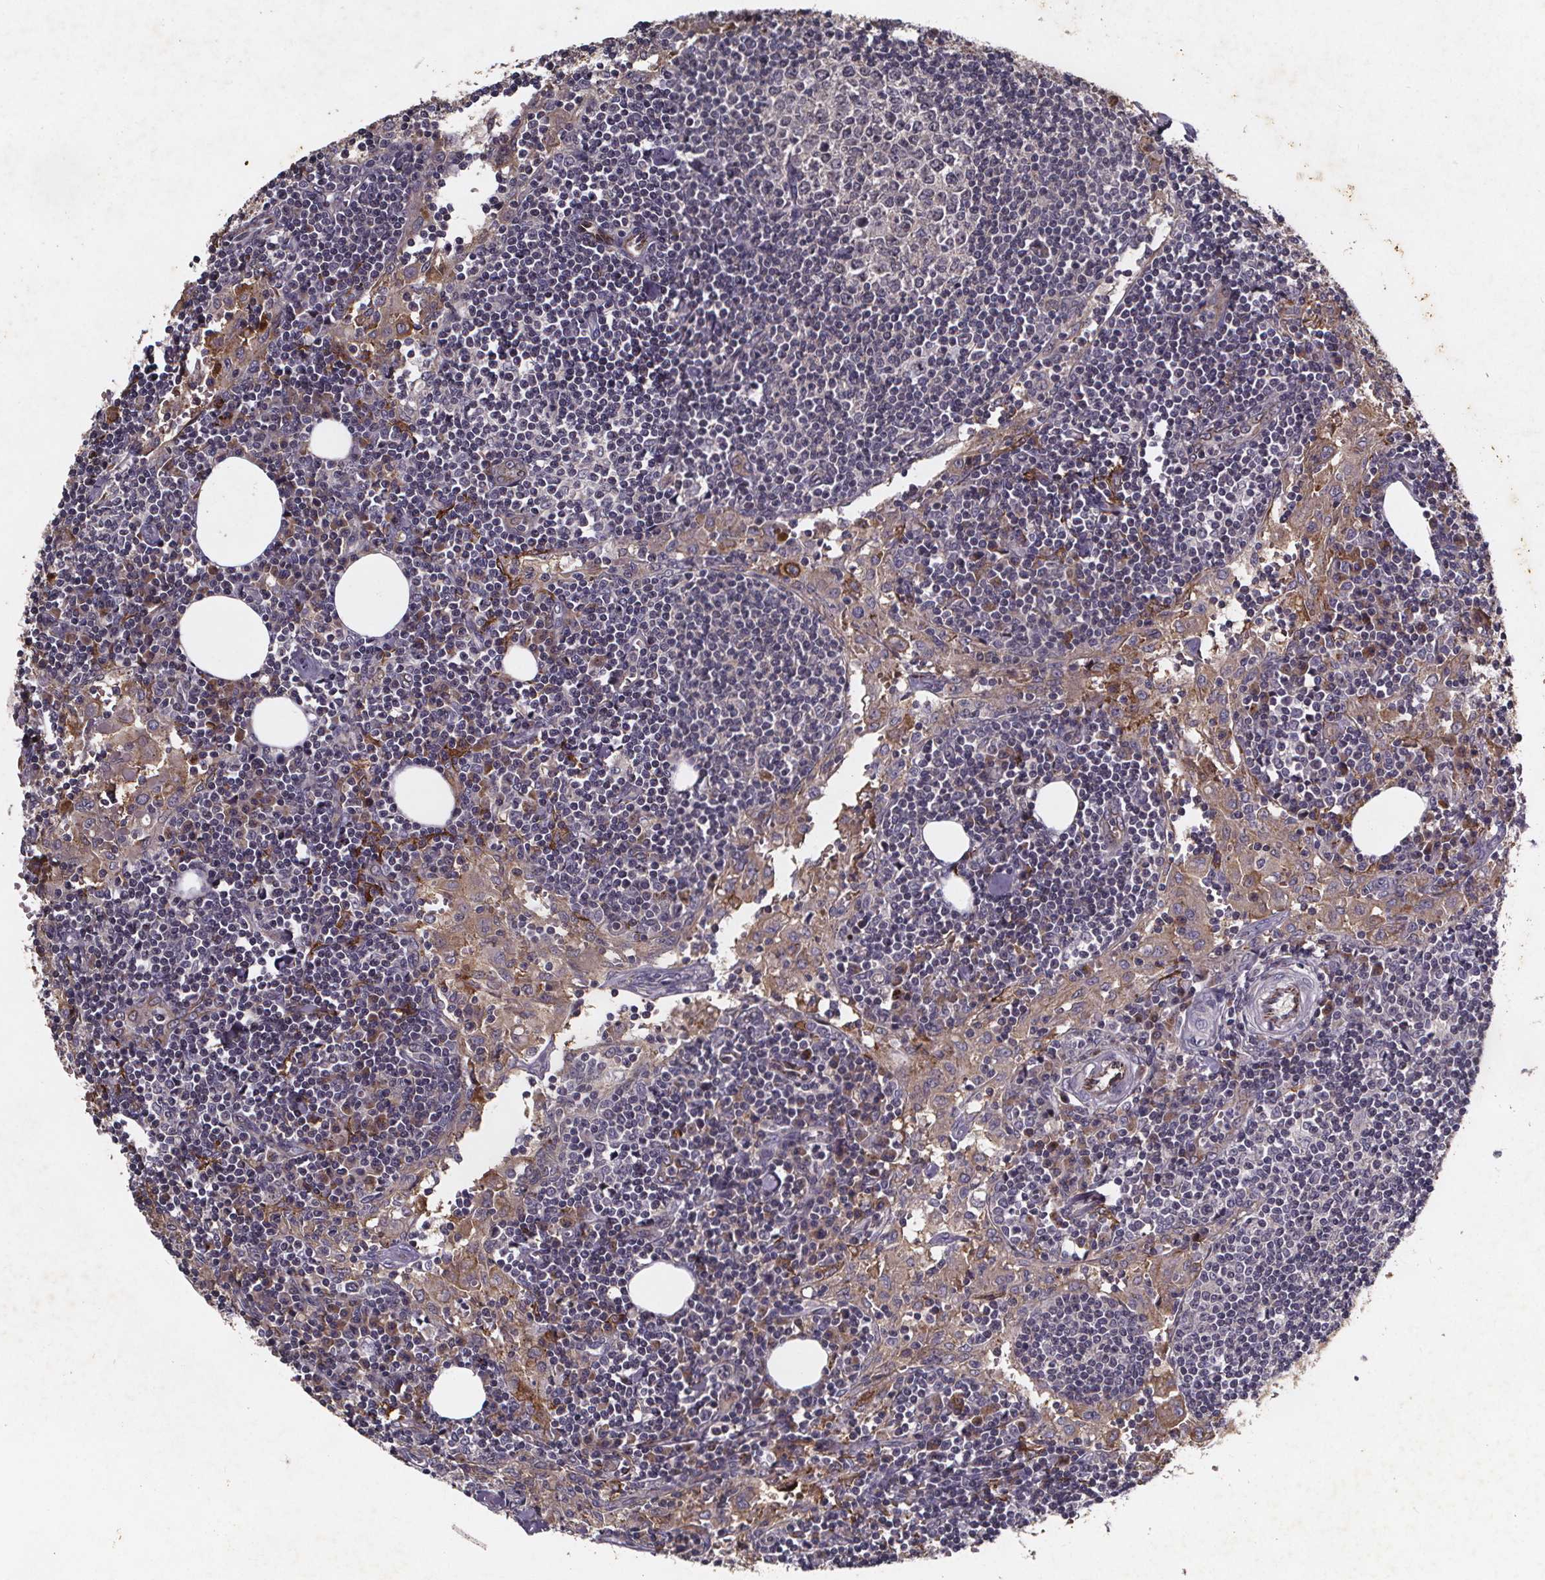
{"staining": {"intensity": "negative", "quantity": "none", "location": "none"}, "tissue": "lymph node", "cell_type": "Germinal center cells", "image_type": "normal", "snomed": [{"axis": "morphology", "description": "Normal tissue, NOS"}, {"axis": "topography", "description": "Lymph node"}], "caption": "Immunohistochemistry photomicrograph of benign human lymph node stained for a protein (brown), which exhibits no expression in germinal center cells. (Stains: DAB immunohistochemistry (IHC) with hematoxylin counter stain, Microscopy: brightfield microscopy at high magnification).", "gene": "FASTKD3", "patient": {"sex": "male", "age": 55}}